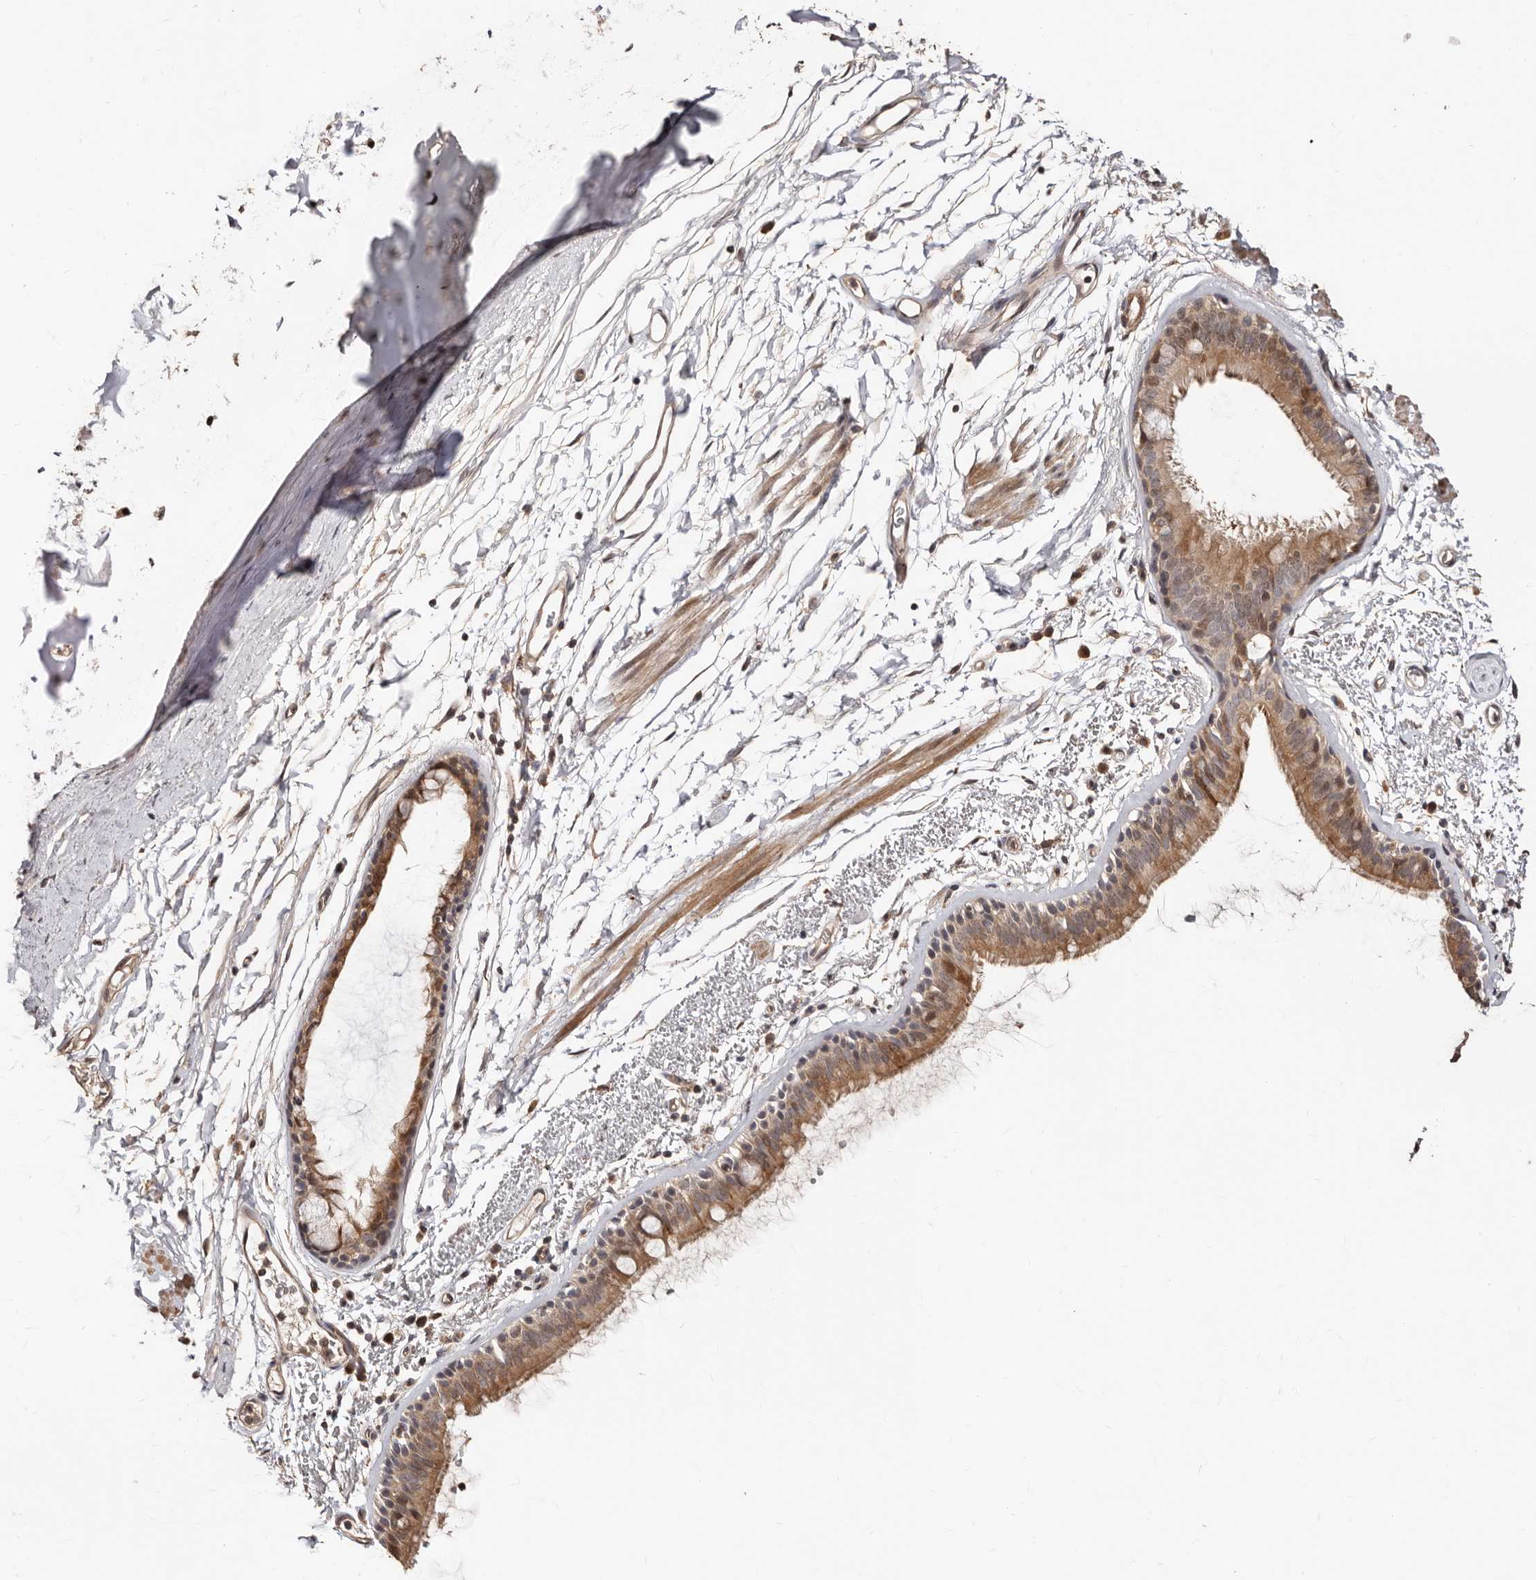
{"staining": {"intensity": "moderate", "quantity": ">75%", "location": "cytoplasmic/membranous"}, "tissue": "bronchus", "cell_type": "Respiratory epithelial cells", "image_type": "normal", "snomed": [{"axis": "morphology", "description": "Normal tissue, NOS"}, {"axis": "topography", "description": "Lymph node"}, {"axis": "topography", "description": "Bronchus"}], "caption": "Immunohistochemistry (IHC) histopathology image of benign bronchus: human bronchus stained using IHC shows medium levels of moderate protein expression localized specifically in the cytoplasmic/membranous of respiratory epithelial cells, appearing as a cytoplasmic/membranous brown color.", "gene": "APOL6", "patient": {"sex": "female", "age": 70}}